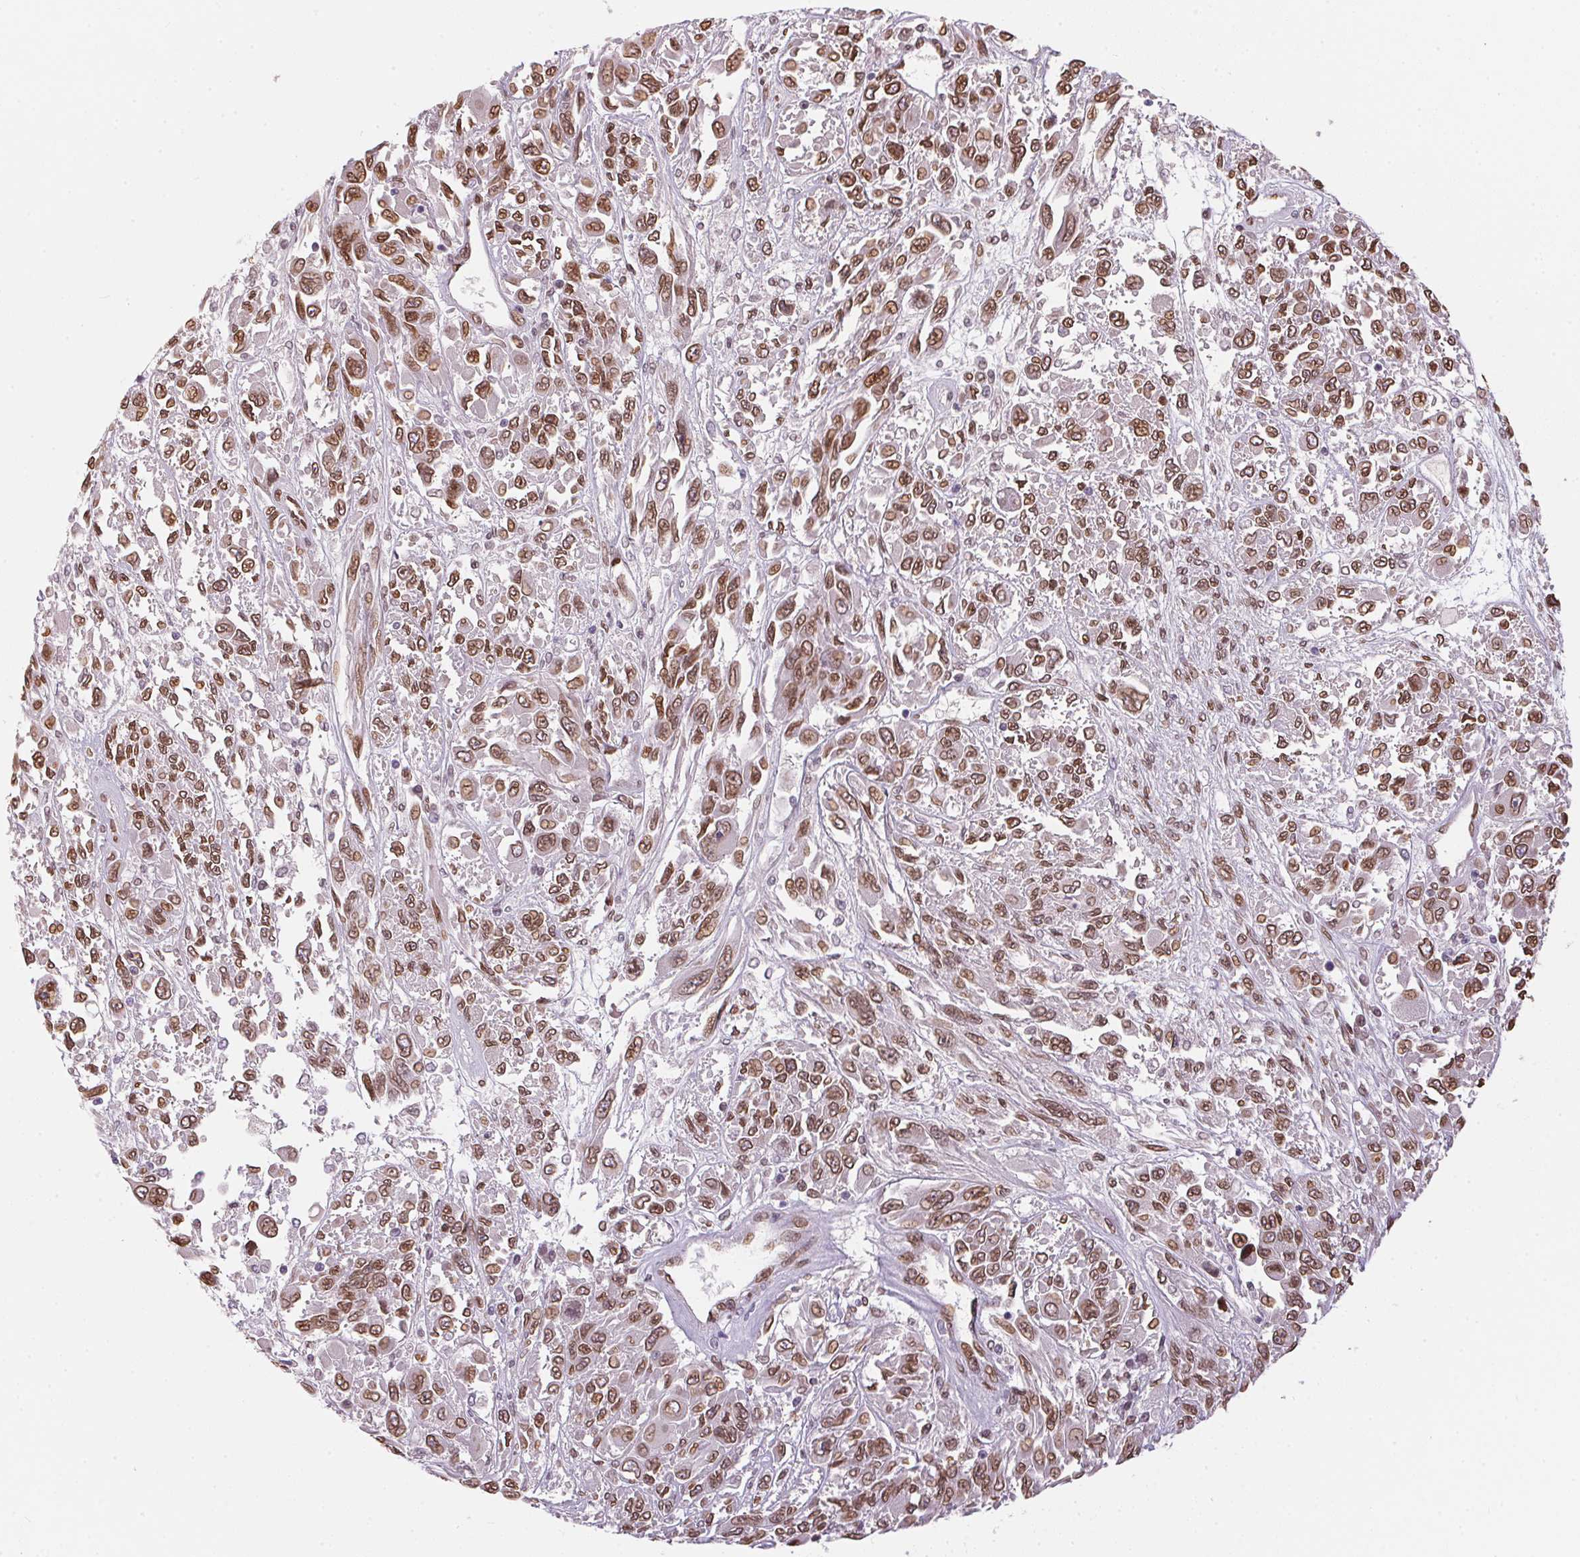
{"staining": {"intensity": "moderate", "quantity": ">75%", "location": "cytoplasmic/membranous,nuclear"}, "tissue": "melanoma", "cell_type": "Tumor cells", "image_type": "cancer", "snomed": [{"axis": "morphology", "description": "Malignant melanoma, NOS"}, {"axis": "topography", "description": "Skin"}], "caption": "Immunohistochemistry photomicrograph of neoplastic tissue: melanoma stained using immunohistochemistry reveals medium levels of moderate protein expression localized specifically in the cytoplasmic/membranous and nuclear of tumor cells, appearing as a cytoplasmic/membranous and nuclear brown color.", "gene": "TMEM175", "patient": {"sex": "female", "age": 91}}